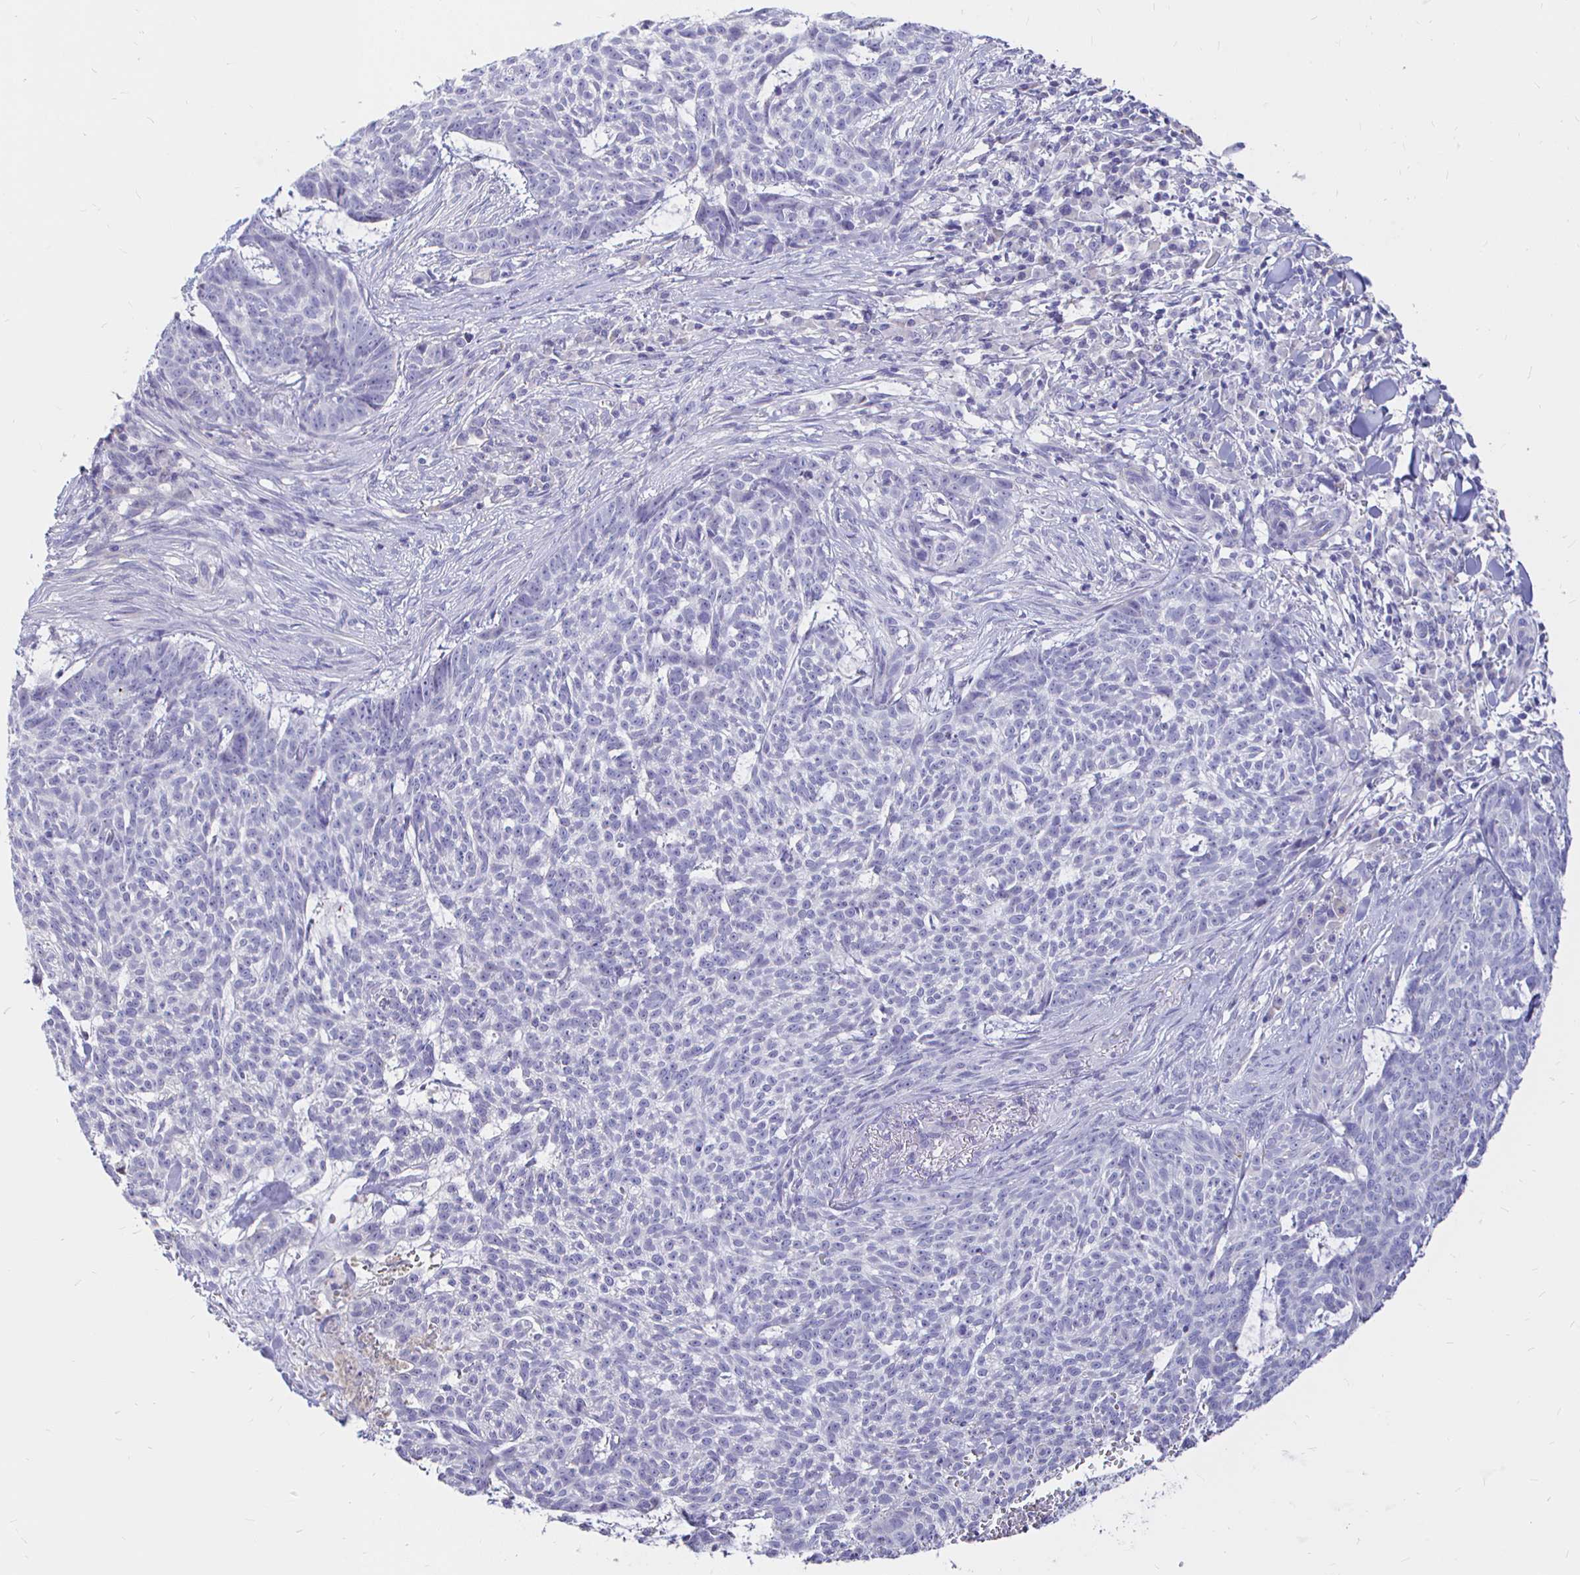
{"staining": {"intensity": "negative", "quantity": "none", "location": "none"}, "tissue": "skin cancer", "cell_type": "Tumor cells", "image_type": "cancer", "snomed": [{"axis": "morphology", "description": "Basal cell carcinoma"}, {"axis": "topography", "description": "Skin"}], "caption": "This micrograph is of skin basal cell carcinoma stained with immunohistochemistry (IHC) to label a protein in brown with the nuclei are counter-stained blue. There is no positivity in tumor cells. (DAB (3,3'-diaminobenzidine) immunohistochemistry with hematoxylin counter stain).", "gene": "NECAB1", "patient": {"sex": "female", "age": 93}}